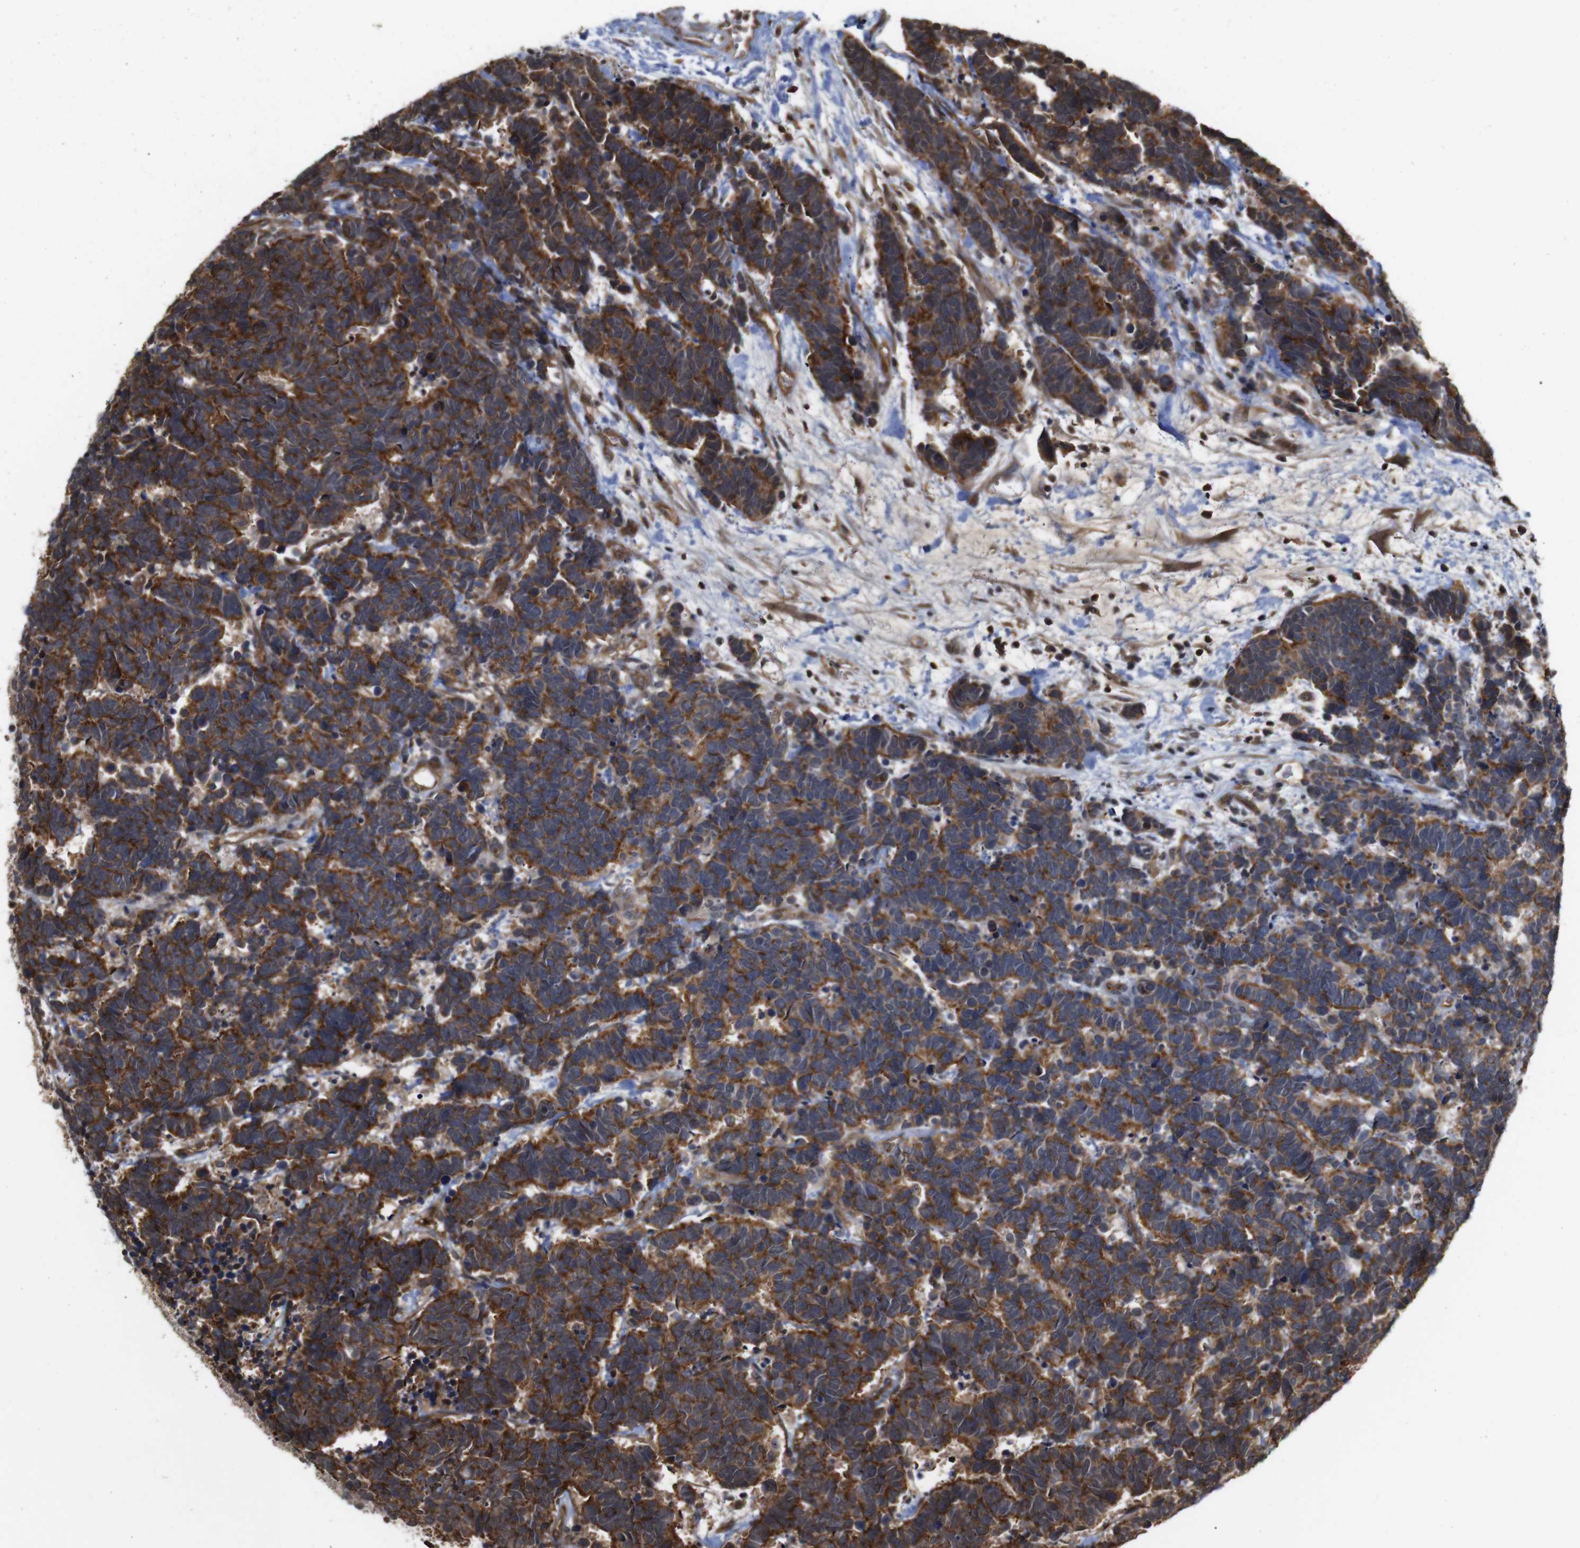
{"staining": {"intensity": "strong", "quantity": ">75%", "location": "cytoplasmic/membranous"}, "tissue": "carcinoid", "cell_type": "Tumor cells", "image_type": "cancer", "snomed": [{"axis": "morphology", "description": "Carcinoma, NOS"}, {"axis": "morphology", "description": "Carcinoid, malignant, NOS"}, {"axis": "topography", "description": "Urinary bladder"}], "caption": "DAB (3,3'-diaminobenzidine) immunohistochemical staining of human carcinoid exhibits strong cytoplasmic/membranous protein positivity in approximately >75% of tumor cells. The staining was performed using DAB, with brown indicating positive protein expression. Nuclei are stained blue with hematoxylin.", "gene": "NANOS1", "patient": {"sex": "male", "age": 57}}